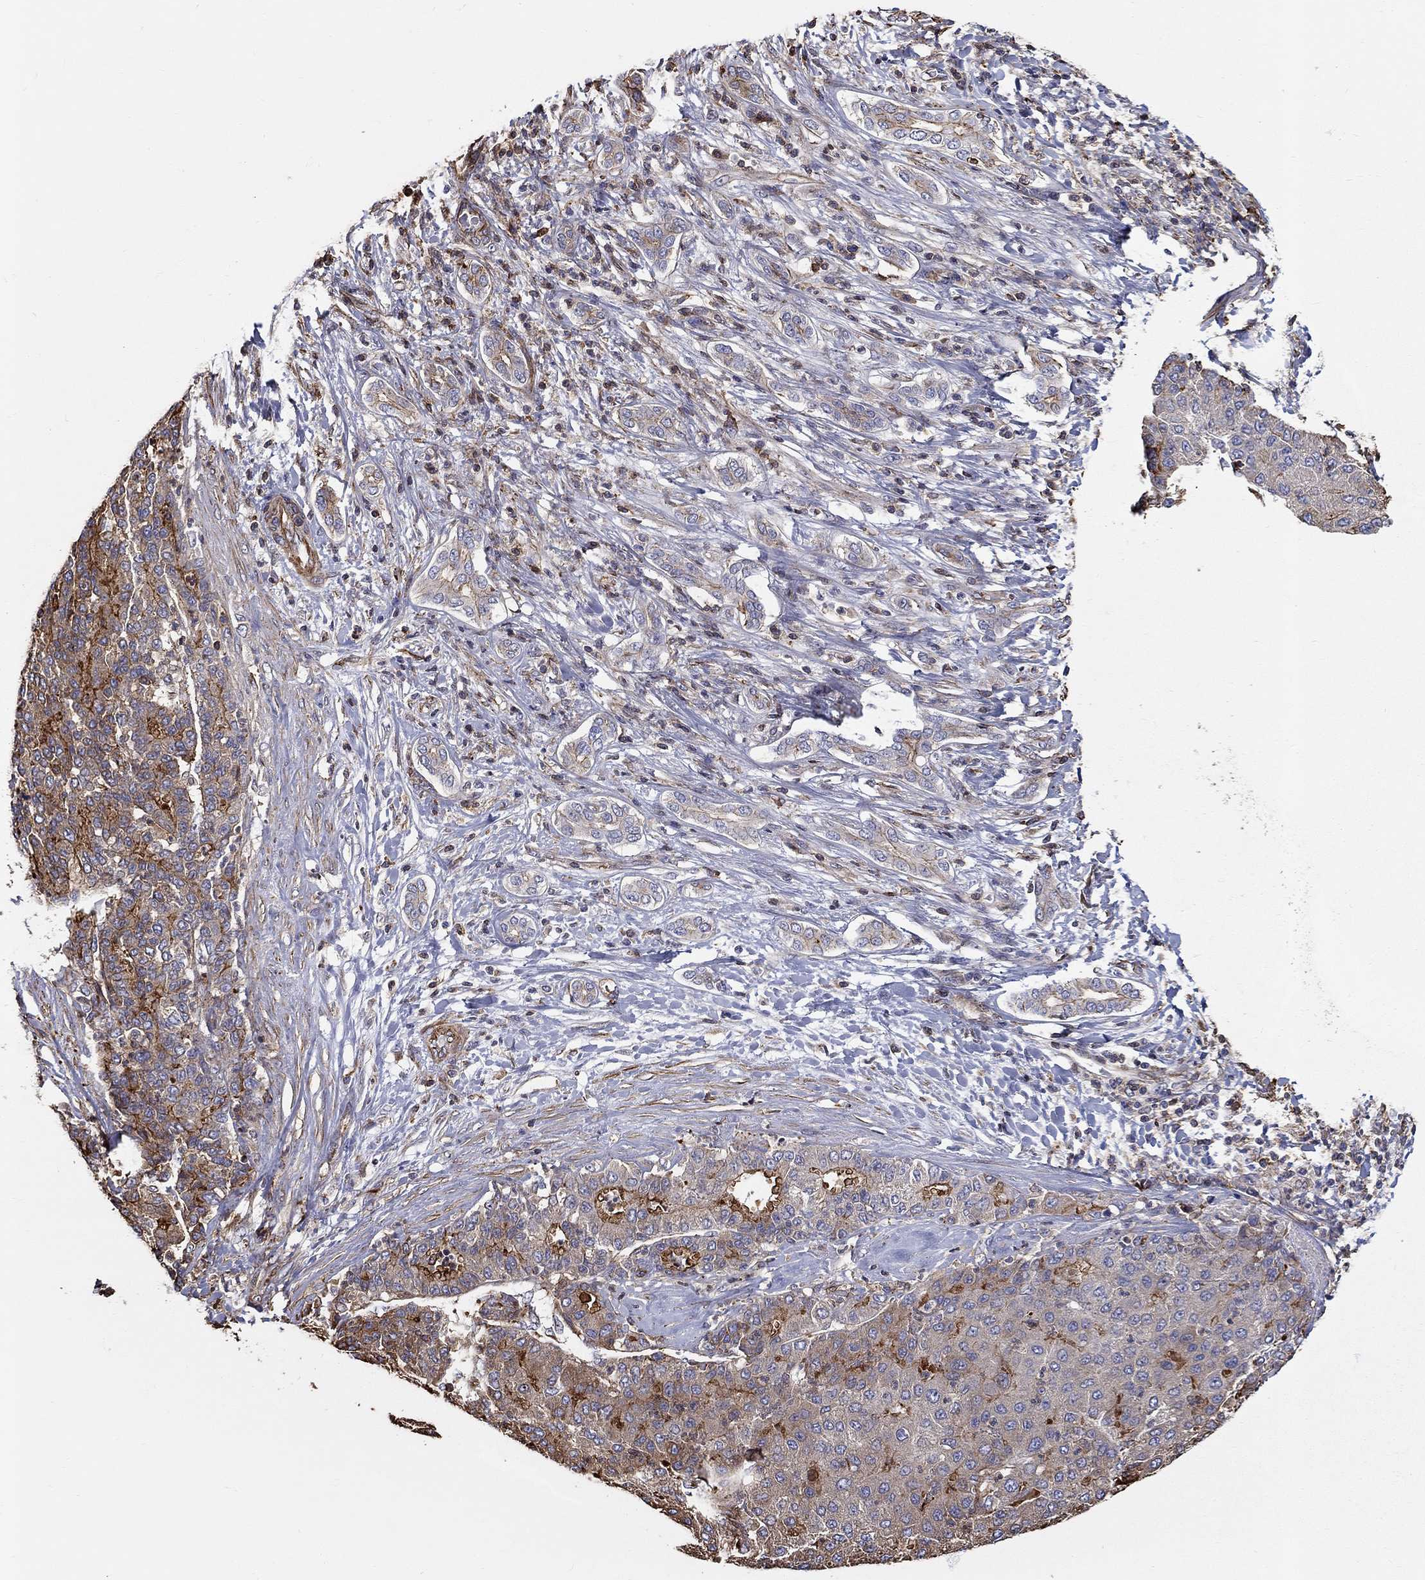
{"staining": {"intensity": "strong", "quantity": "<25%", "location": "cytoplasmic/membranous"}, "tissue": "liver cancer", "cell_type": "Tumor cells", "image_type": "cancer", "snomed": [{"axis": "morphology", "description": "Carcinoma, Hepatocellular, NOS"}, {"axis": "topography", "description": "Liver"}], "caption": "Liver cancer tissue reveals strong cytoplasmic/membranous staining in approximately <25% of tumor cells", "gene": "NPHP1", "patient": {"sex": "male", "age": 65}}